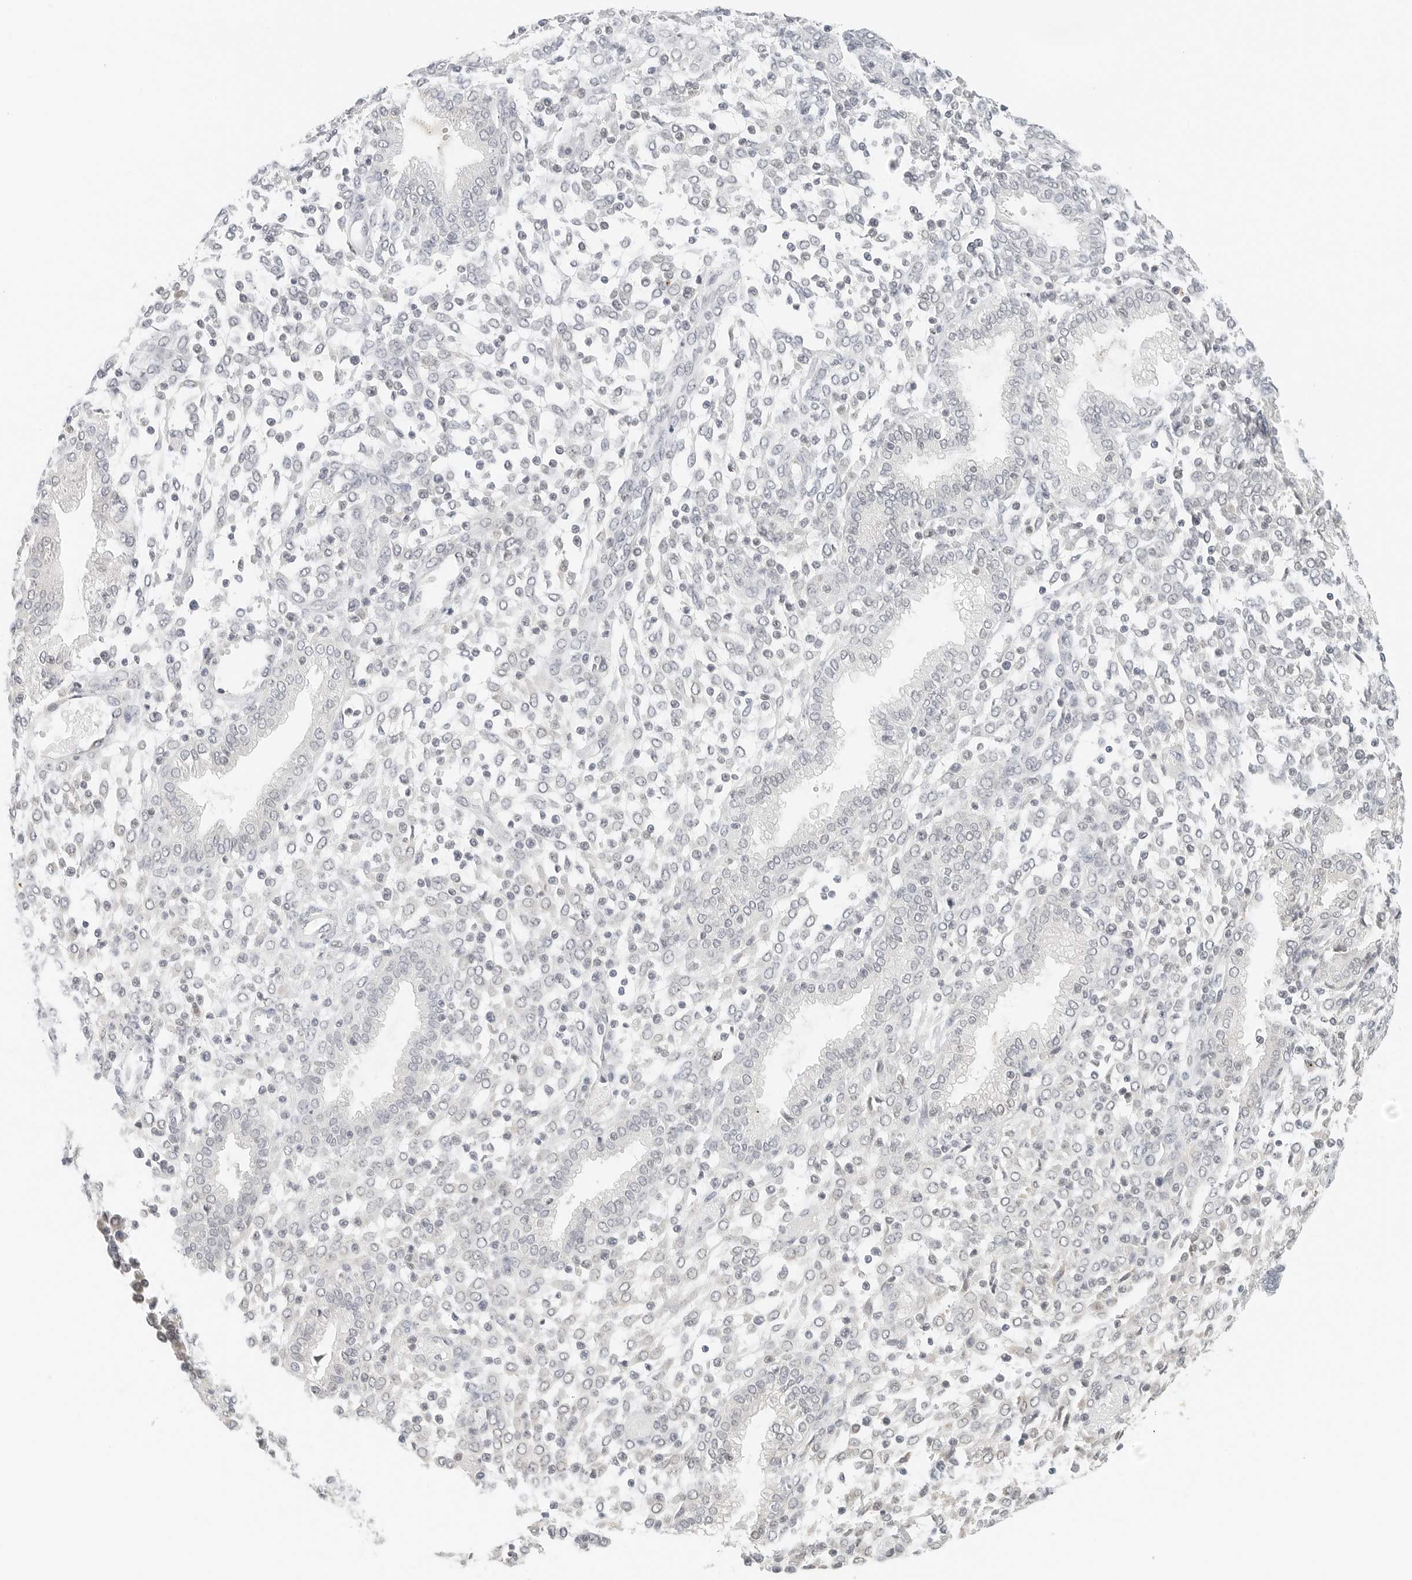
{"staining": {"intensity": "negative", "quantity": "none", "location": "none"}, "tissue": "endometrium", "cell_type": "Cells in endometrial stroma", "image_type": "normal", "snomed": [{"axis": "morphology", "description": "Normal tissue, NOS"}, {"axis": "topography", "description": "Endometrium"}], "caption": "Immunohistochemical staining of benign human endometrium demonstrates no significant expression in cells in endometrial stroma. Nuclei are stained in blue.", "gene": "NEO1", "patient": {"sex": "female", "age": 53}}